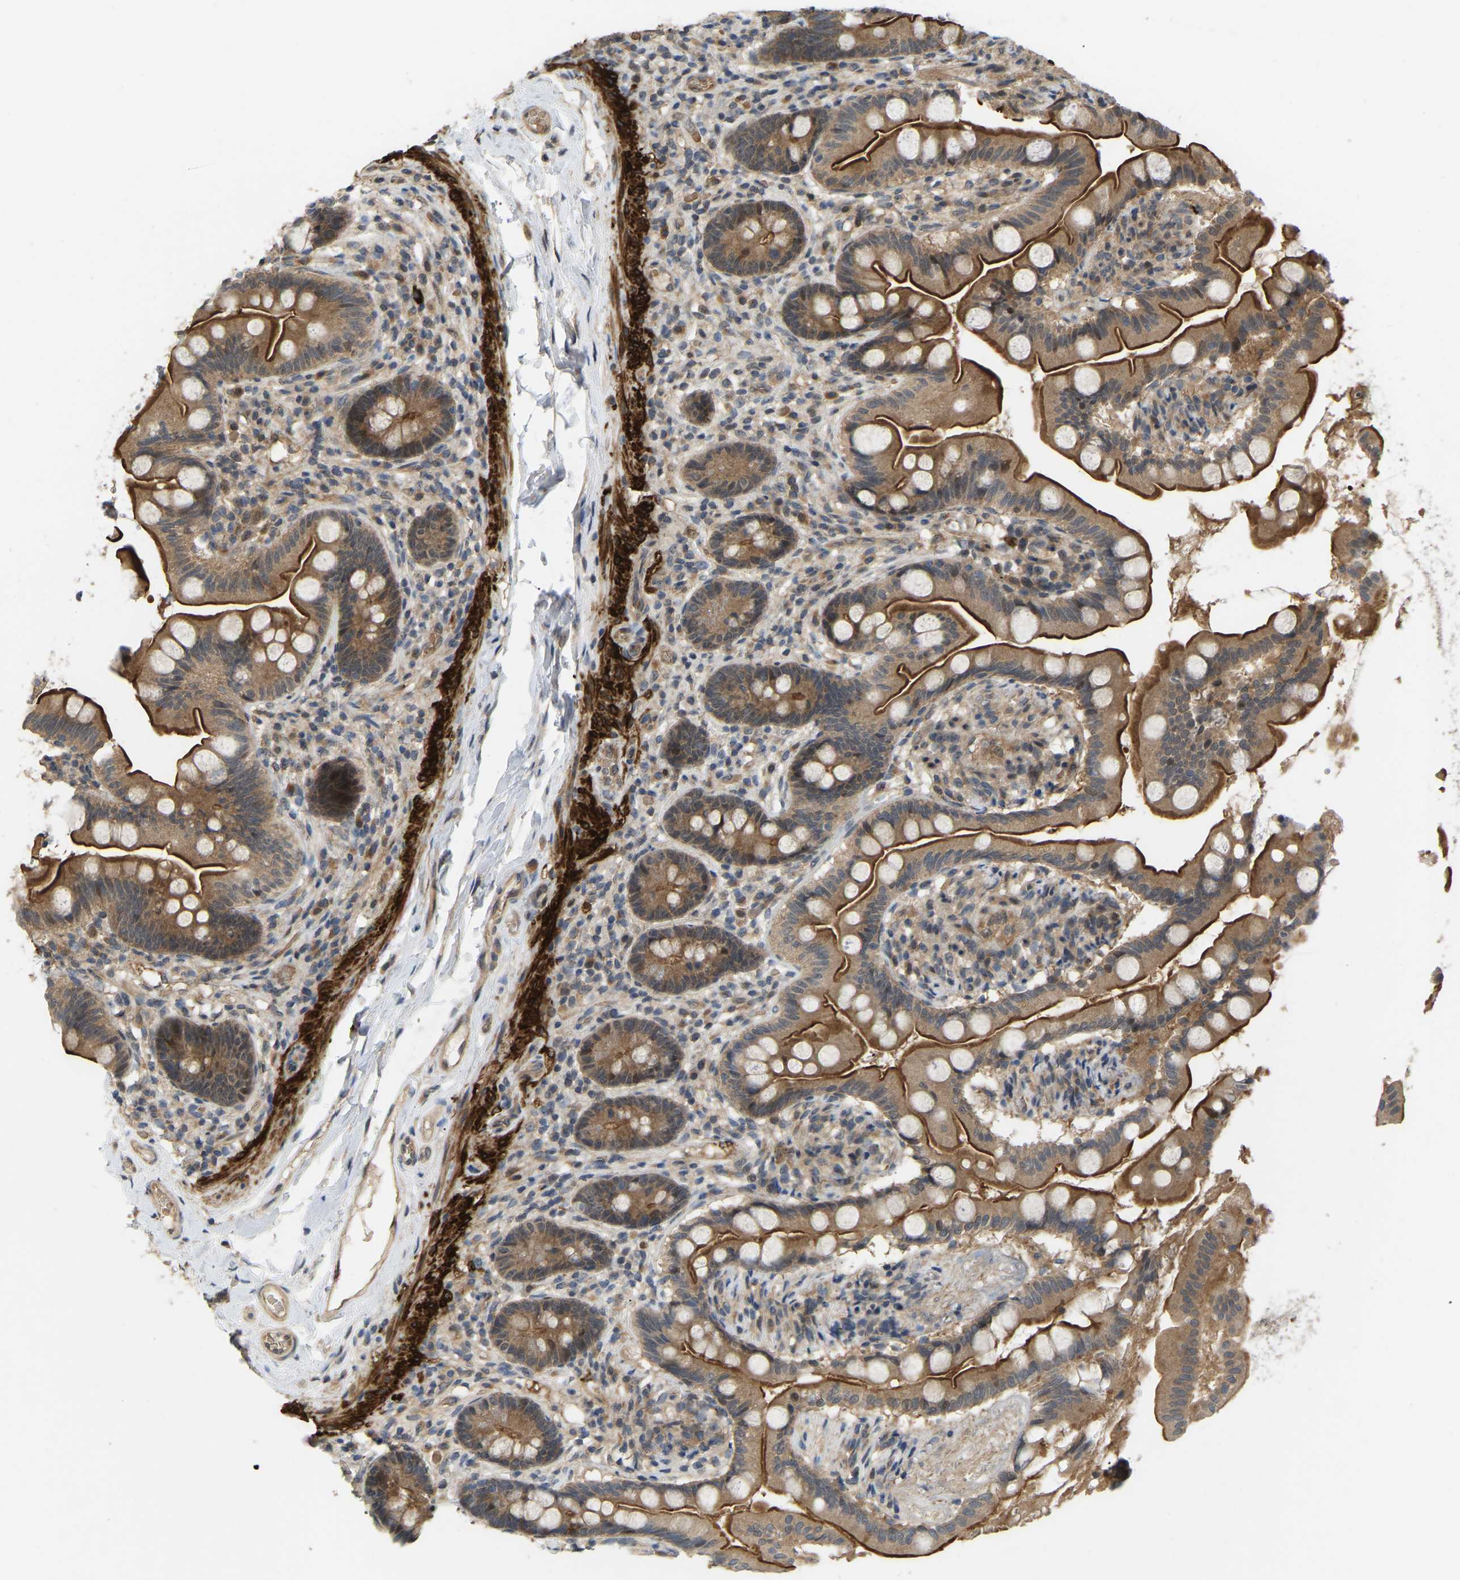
{"staining": {"intensity": "strong", "quantity": ">75%", "location": "cytoplasmic/membranous"}, "tissue": "small intestine", "cell_type": "Glandular cells", "image_type": "normal", "snomed": [{"axis": "morphology", "description": "Normal tissue, NOS"}, {"axis": "topography", "description": "Small intestine"}], "caption": "Immunohistochemical staining of normal small intestine exhibits strong cytoplasmic/membranous protein staining in approximately >75% of glandular cells. (Brightfield microscopy of DAB IHC at high magnification).", "gene": "LIMK2", "patient": {"sex": "female", "age": 56}}